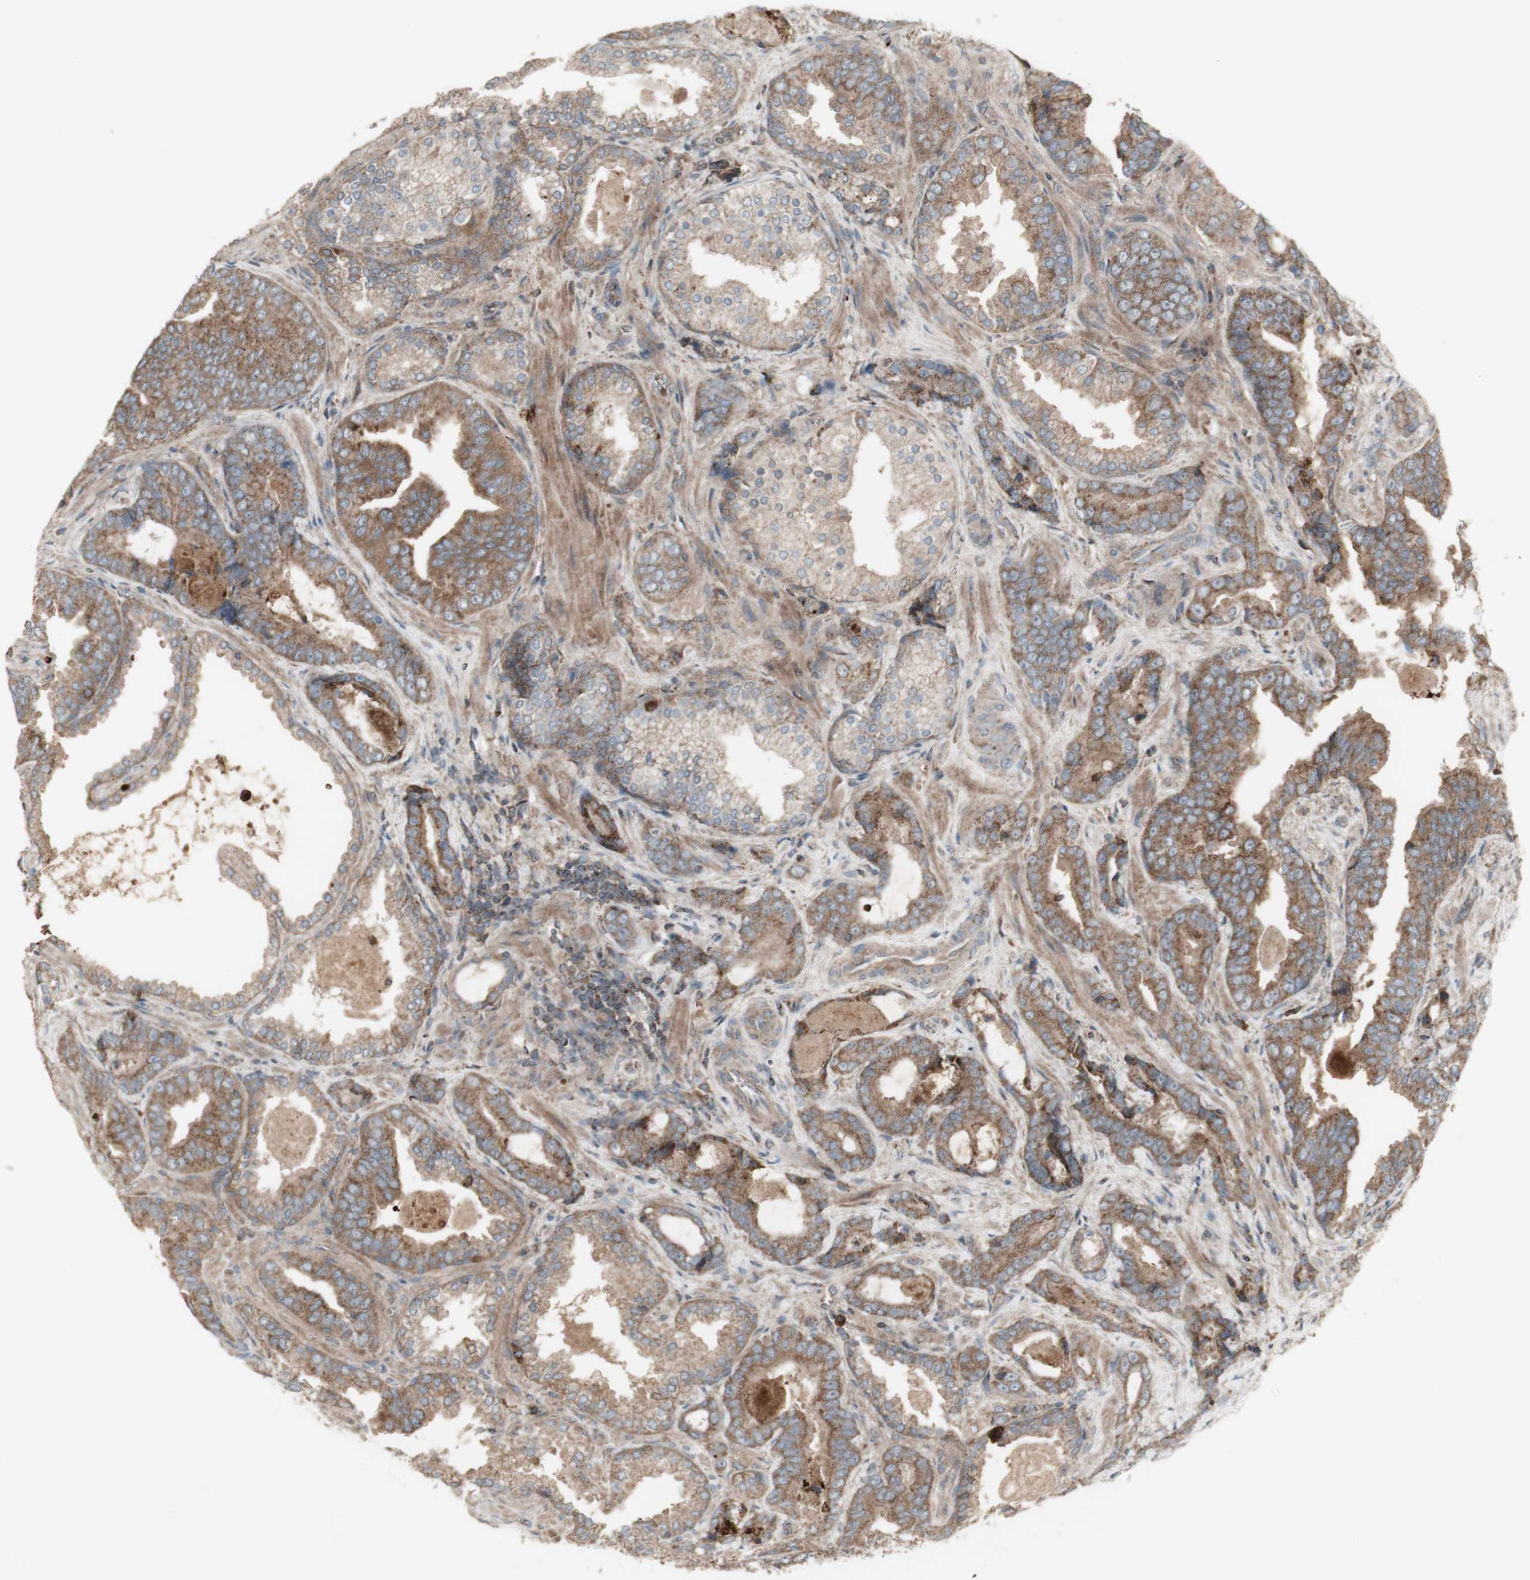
{"staining": {"intensity": "moderate", "quantity": ">75%", "location": "cytoplasmic/membranous"}, "tissue": "prostate cancer", "cell_type": "Tumor cells", "image_type": "cancer", "snomed": [{"axis": "morphology", "description": "Adenocarcinoma, Low grade"}, {"axis": "topography", "description": "Prostate"}], "caption": "A high-resolution micrograph shows immunohistochemistry staining of adenocarcinoma (low-grade) (prostate), which reveals moderate cytoplasmic/membranous staining in about >75% of tumor cells.", "gene": "SHC1", "patient": {"sex": "male", "age": 60}}